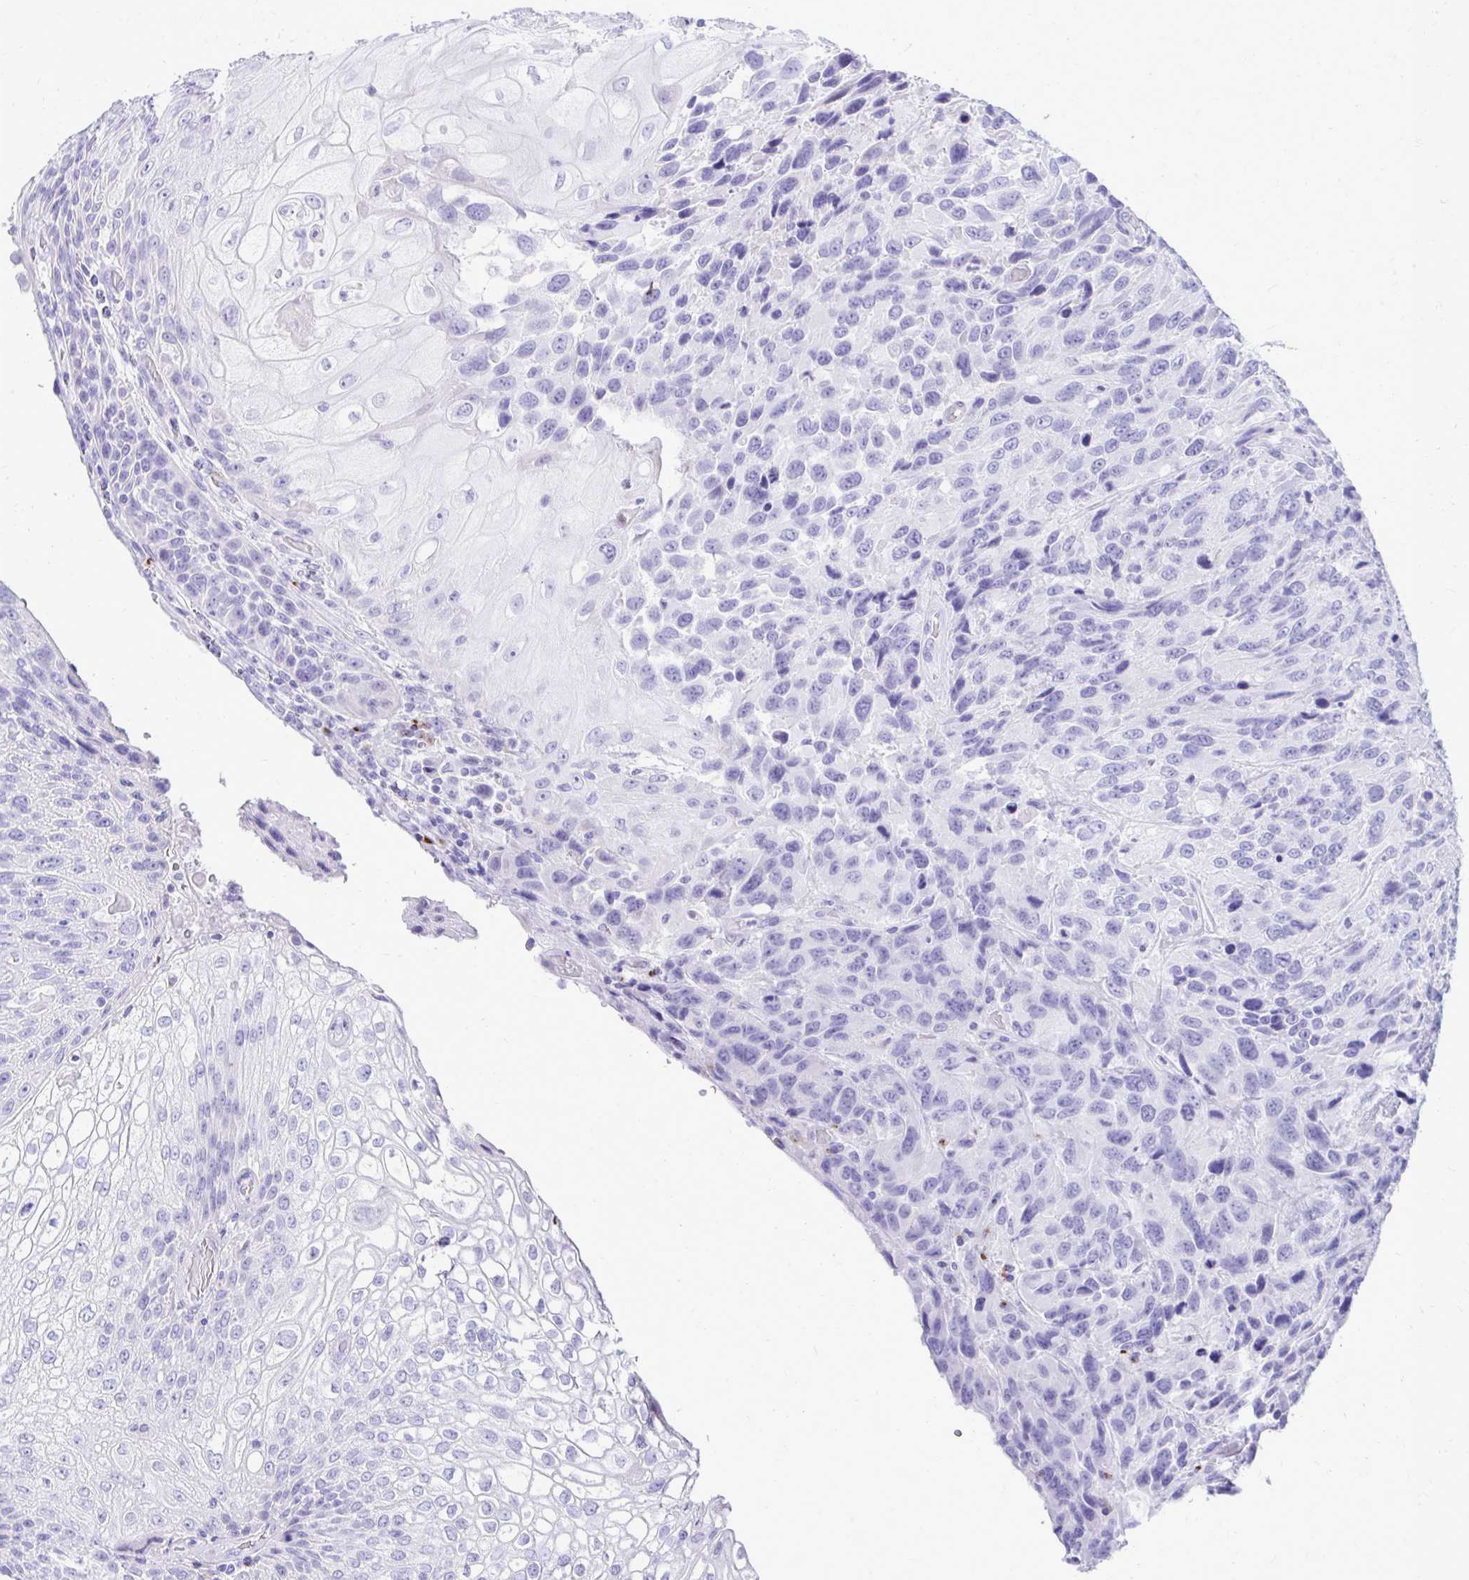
{"staining": {"intensity": "negative", "quantity": "none", "location": "none"}, "tissue": "urothelial cancer", "cell_type": "Tumor cells", "image_type": "cancer", "snomed": [{"axis": "morphology", "description": "Urothelial carcinoma, High grade"}, {"axis": "topography", "description": "Urinary bladder"}], "caption": "Urothelial carcinoma (high-grade) was stained to show a protein in brown. There is no significant staining in tumor cells.", "gene": "ANKDD1B", "patient": {"sex": "female", "age": 70}}